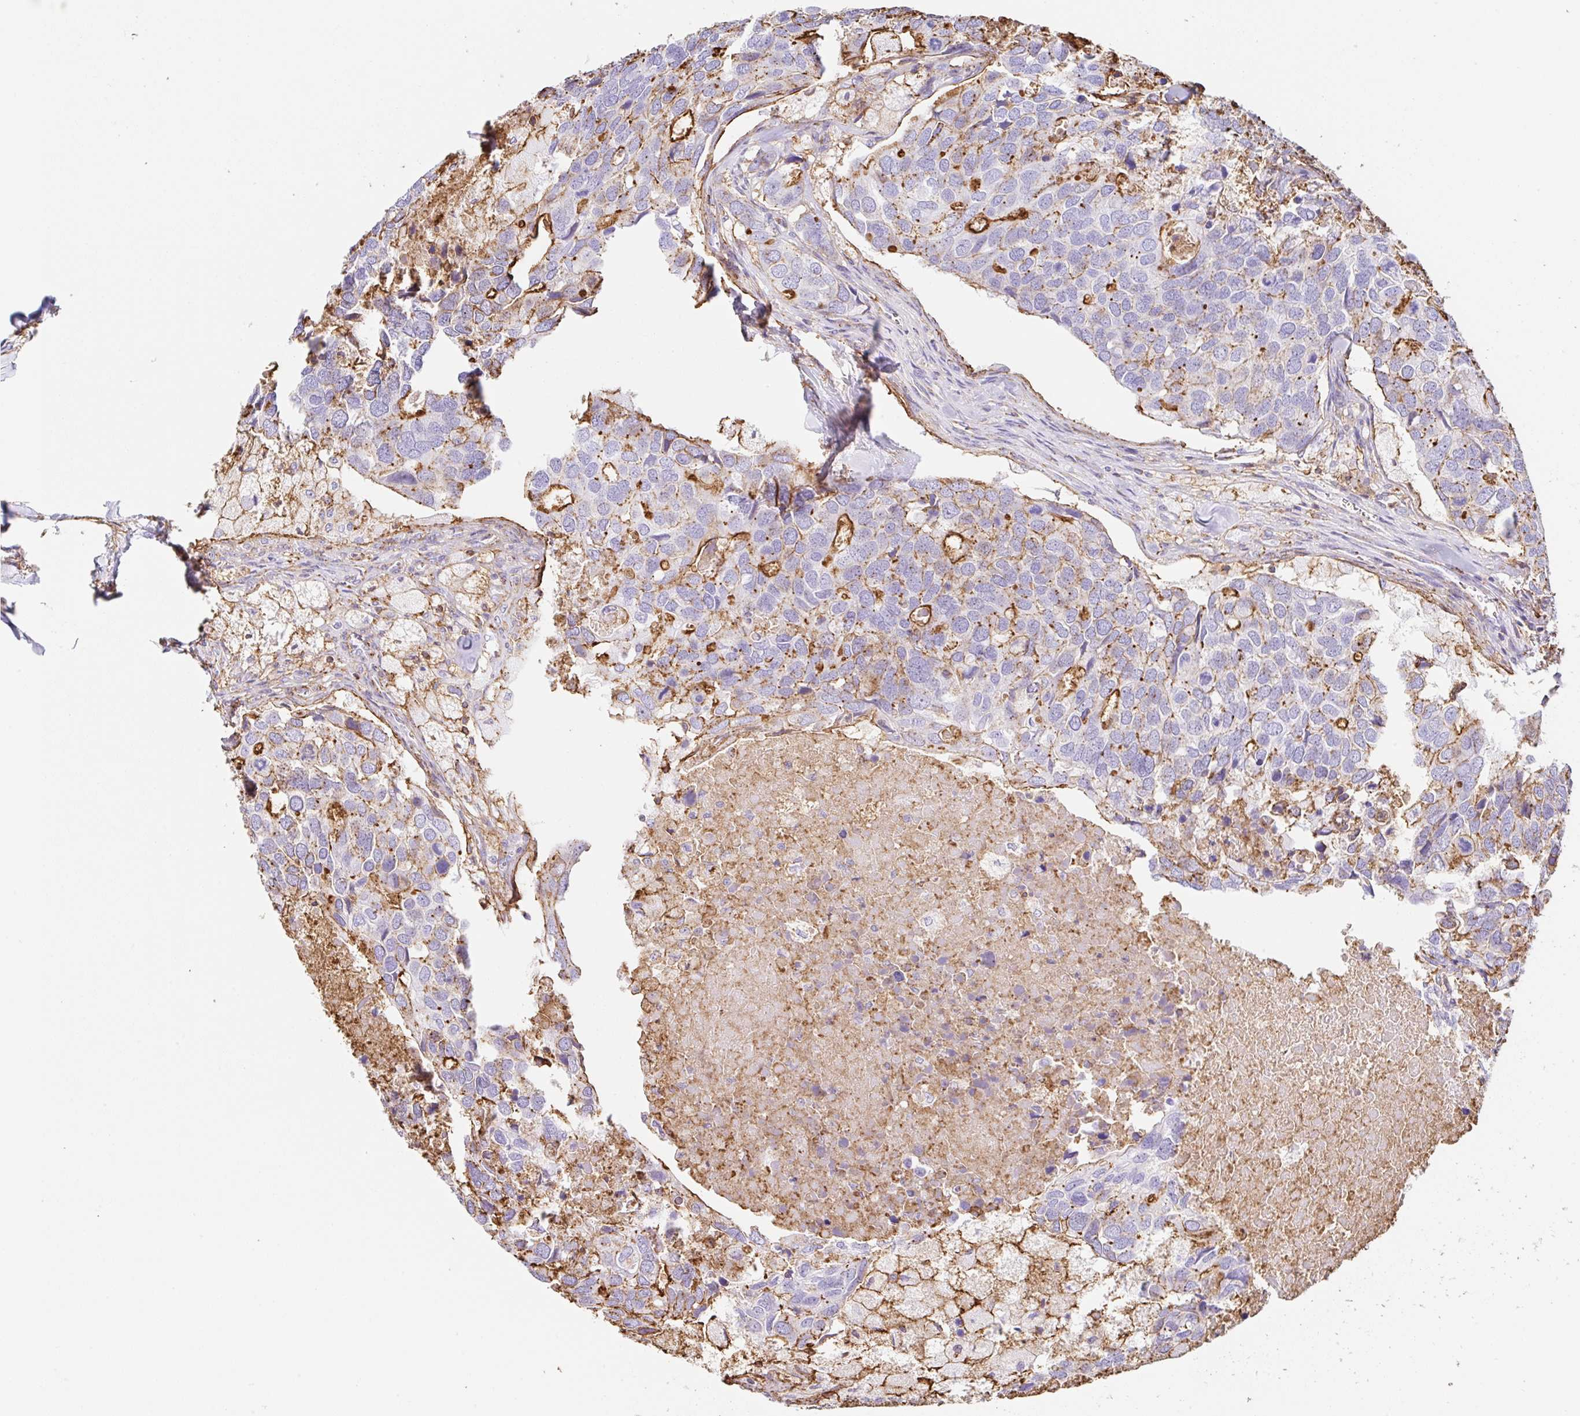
{"staining": {"intensity": "strong", "quantity": "<25%", "location": "cytoplasmic/membranous"}, "tissue": "breast cancer", "cell_type": "Tumor cells", "image_type": "cancer", "snomed": [{"axis": "morphology", "description": "Duct carcinoma"}, {"axis": "topography", "description": "Breast"}], "caption": "High-magnification brightfield microscopy of breast invasive ductal carcinoma stained with DAB (3,3'-diaminobenzidine) (brown) and counterstained with hematoxylin (blue). tumor cells exhibit strong cytoplasmic/membranous staining is appreciated in approximately<25% of cells.", "gene": "MTTP", "patient": {"sex": "female", "age": 83}}